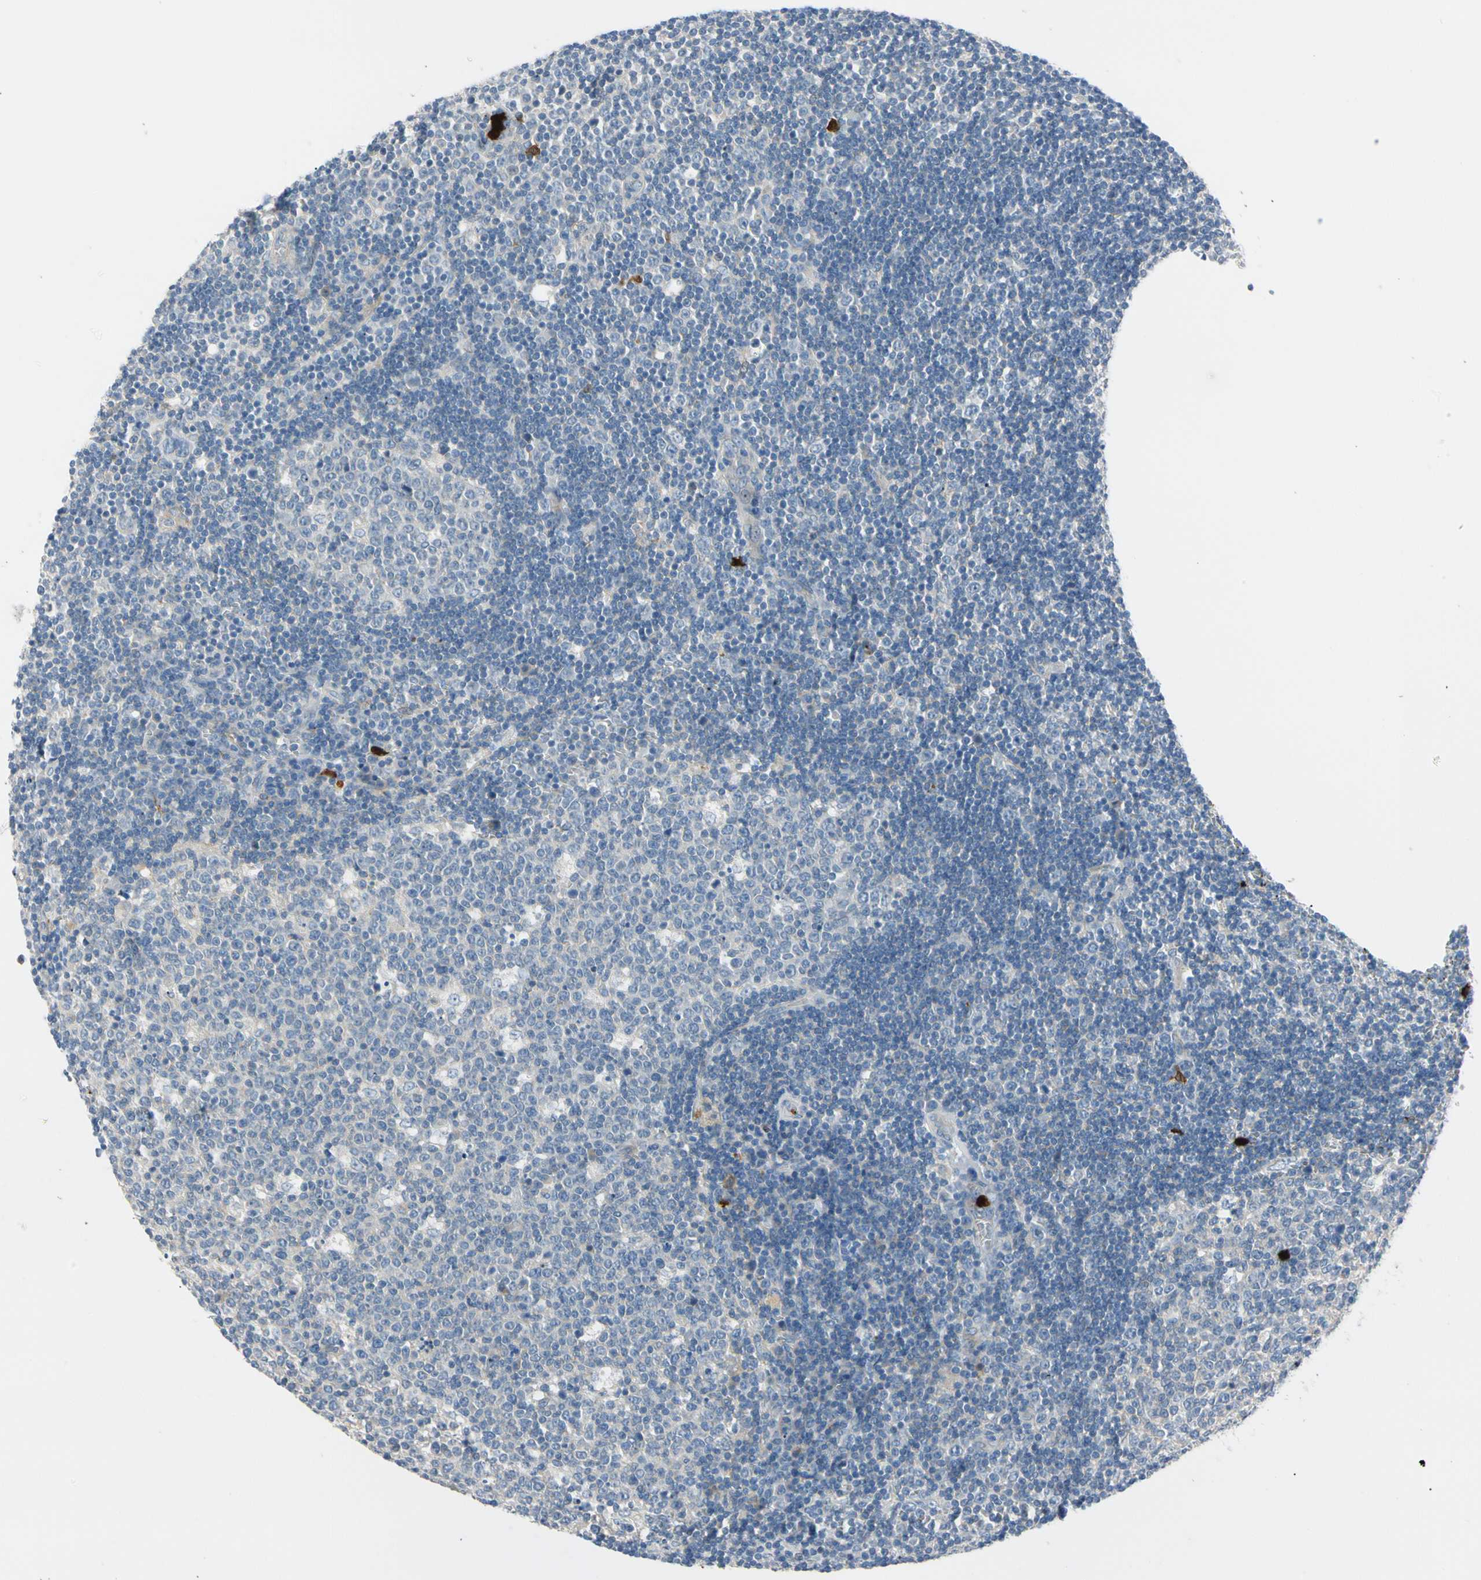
{"staining": {"intensity": "negative", "quantity": "none", "location": "none"}, "tissue": "lymph node", "cell_type": "Germinal center cells", "image_type": "normal", "snomed": [{"axis": "morphology", "description": "Normal tissue, NOS"}, {"axis": "topography", "description": "Lymph node"}, {"axis": "topography", "description": "Salivary gland"}], "caption": "High magnification brightfield microscopy of unremarkable lymph node stained with DAB (3,3'-diaminobenzidine) (brown) and counterstained with hematoxylin (blue): germinal center cells show no significant positivity. Brightfield microscopy of immunohistochemistry stained with DAB (brown) and hematoxylin (blue), captured at high magnification.", "gene": "TRAF5", "patient": {"sex": "male", "age": 8}}